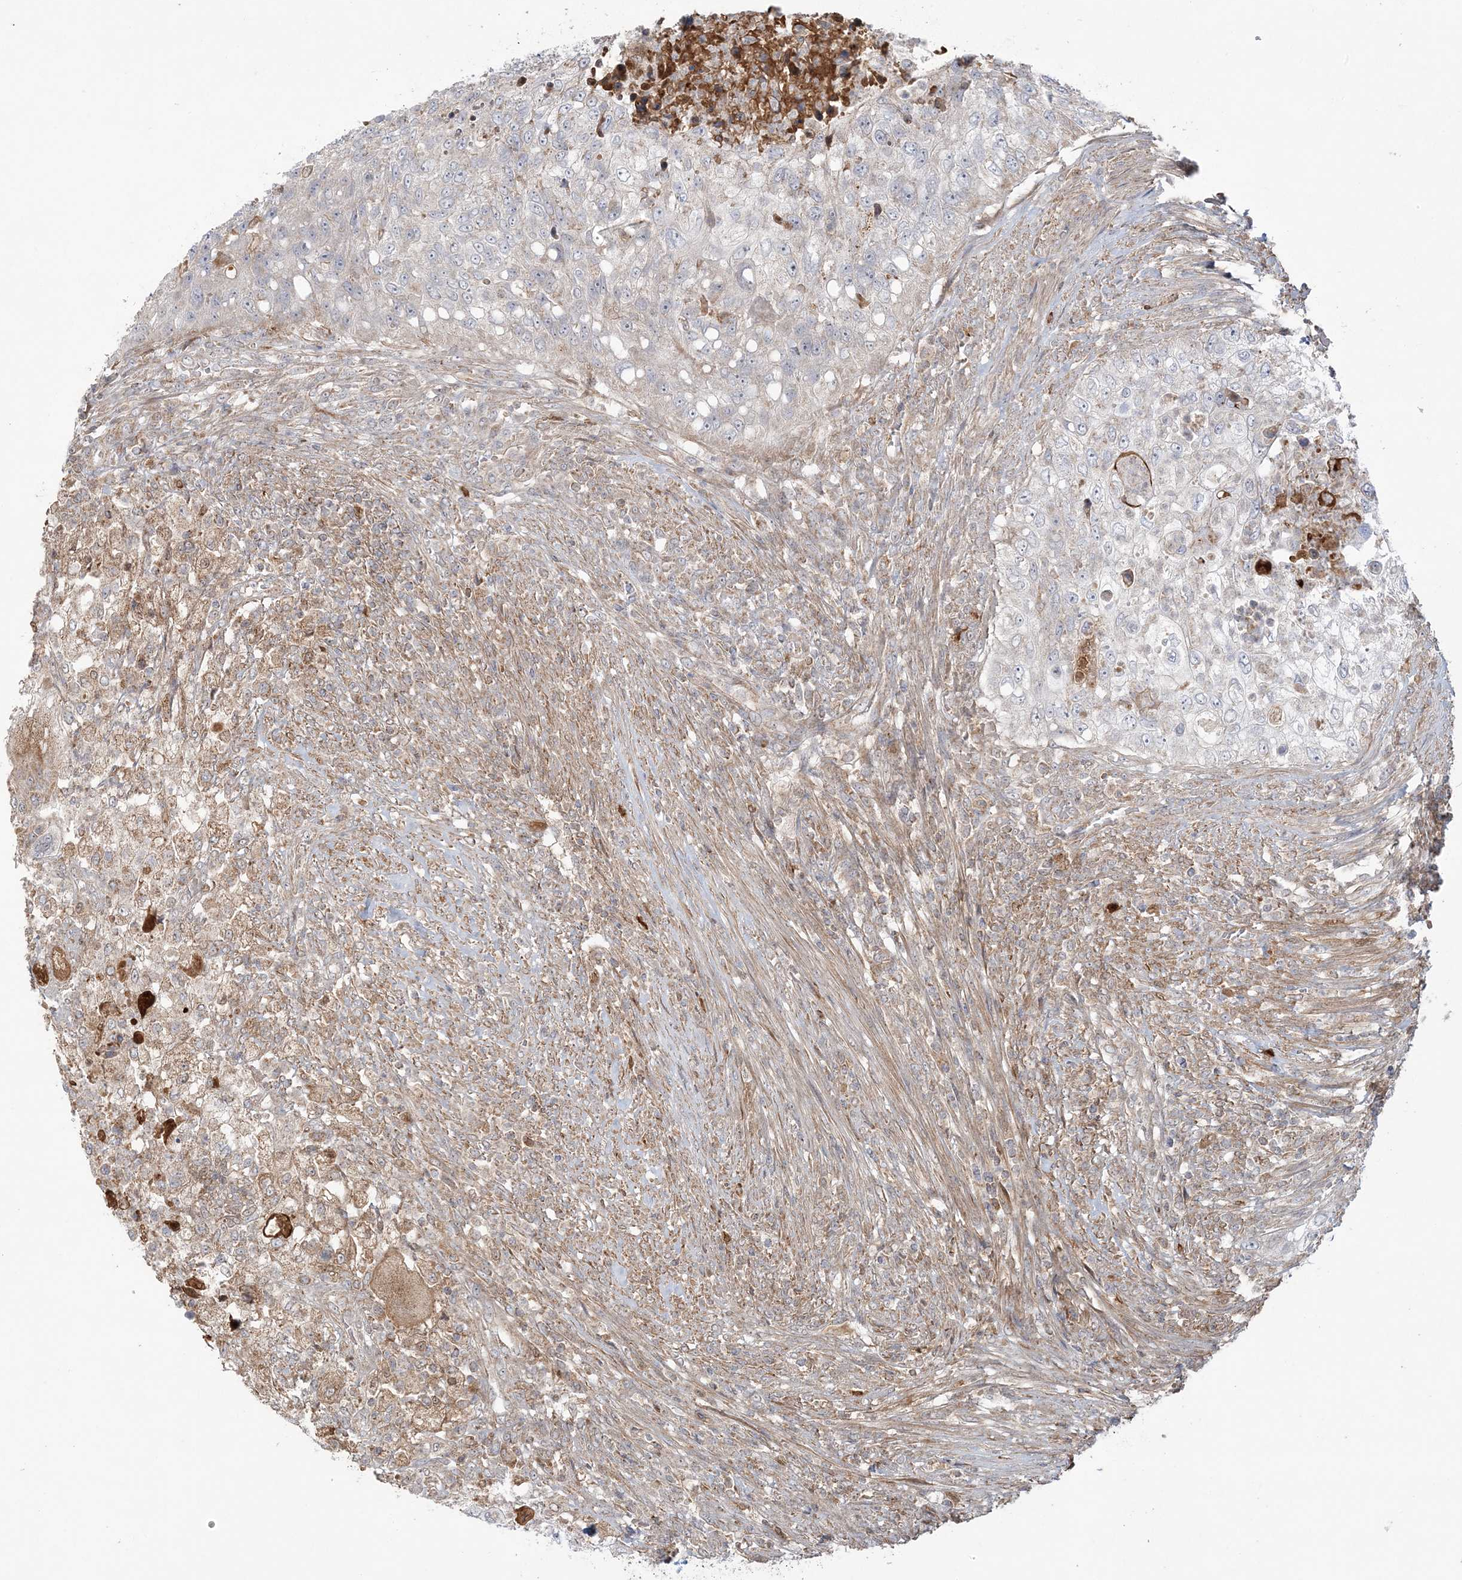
{"staining": {"intensity": "negative", "quantity": "none", "location": "none"}, "tissue": "urothelial cancer", "cell_type": "Tumor cells", "image_type": "cancer", "snomed": [{"axis": "morphology", "description": "Urothelial carcinoma, High grade"}, {"axis": "topography", "description": "Urinary bladder"}], "caption": "High power microscopy micrograph of an immunohistochemistry (IHC) micrograph of urothelial cancer, revealing no significant expression in tumor cells.", "gene": "SCLT1", "patient": {"sex": "female", "age": 60}}